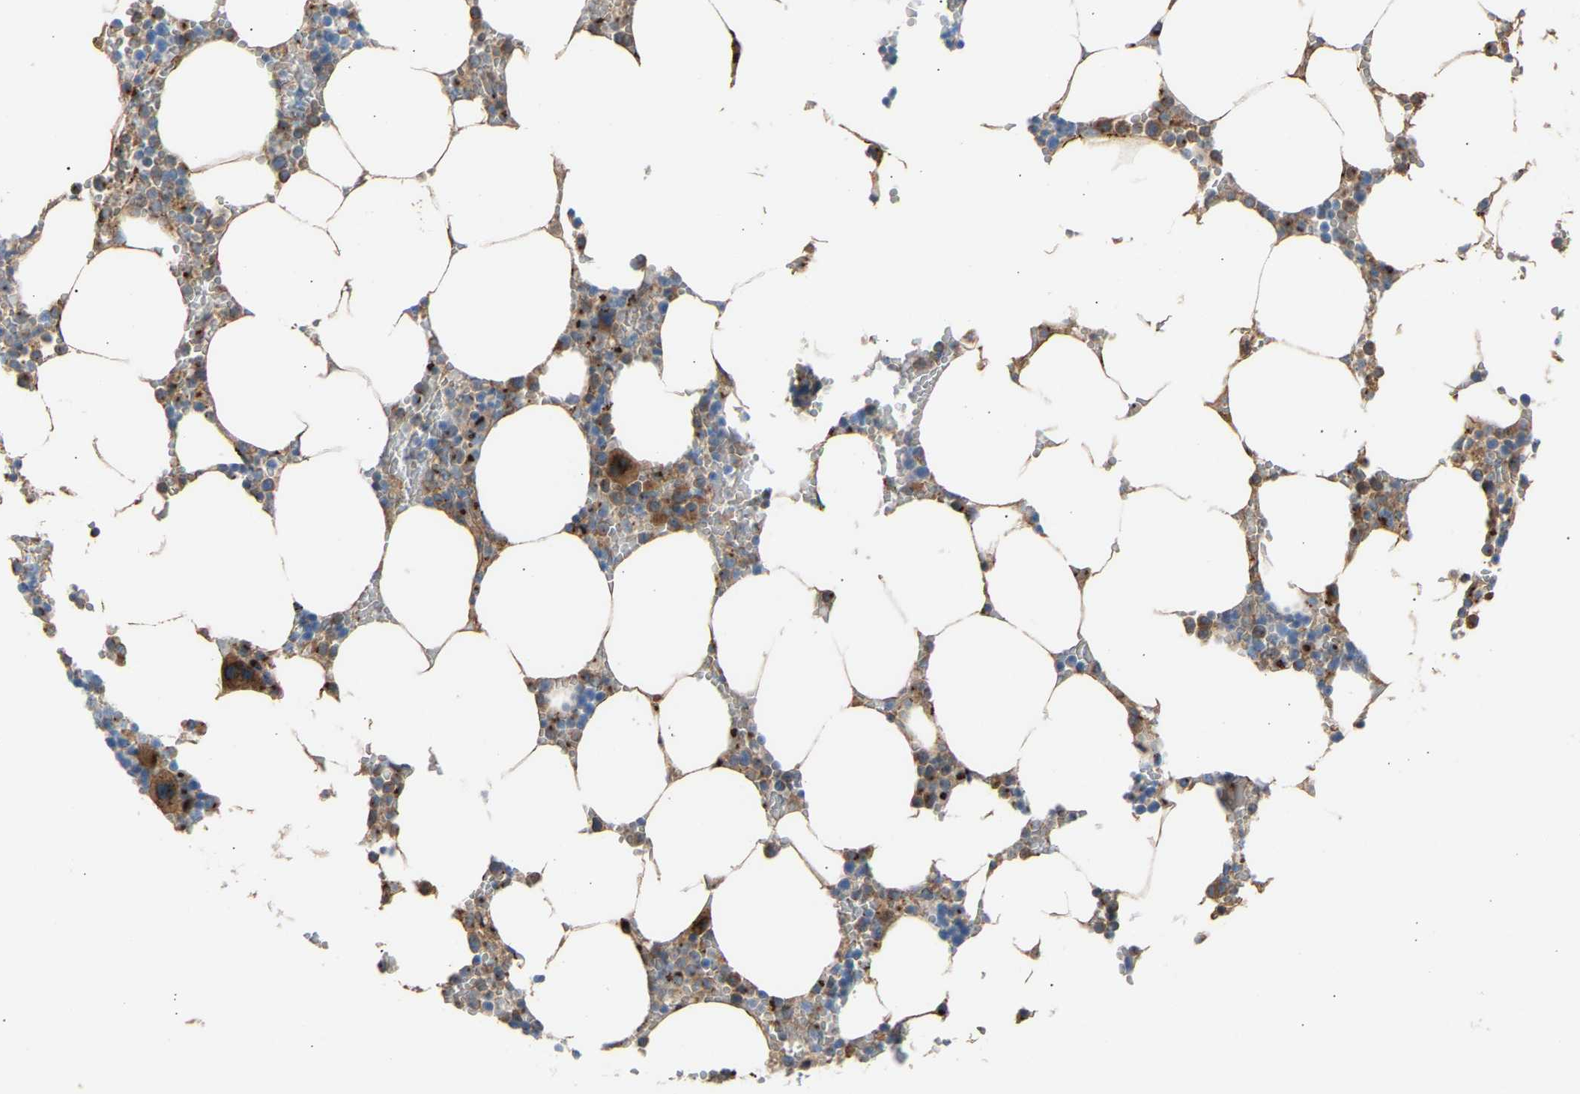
{"staining": {"intensity": "moderate", "quantity": "25%-75%", "location": "cytoplasmic/membranous"}, "tissue": "bone marrow", "cell_type": "Hematopoietic cells", "image_type": "normal", "snomed": [{"axis": "morphology", "description": "Normal tissue, NOS"}, {"axis": "topography", "description": "Bone marrow"}], "caption": "IHC micrograph of normal bone marrow: human bone marrow stained using immunohistochemistry (IHC) reveals medium levels of moderate protein expression localized specifically in the cytoplasmic/membranous of hematopoietic cells, appearing as a cytoplasmic/membranous brown color.", "gene": "CYREN", "patient": {"sex": "male", "age": 70}}